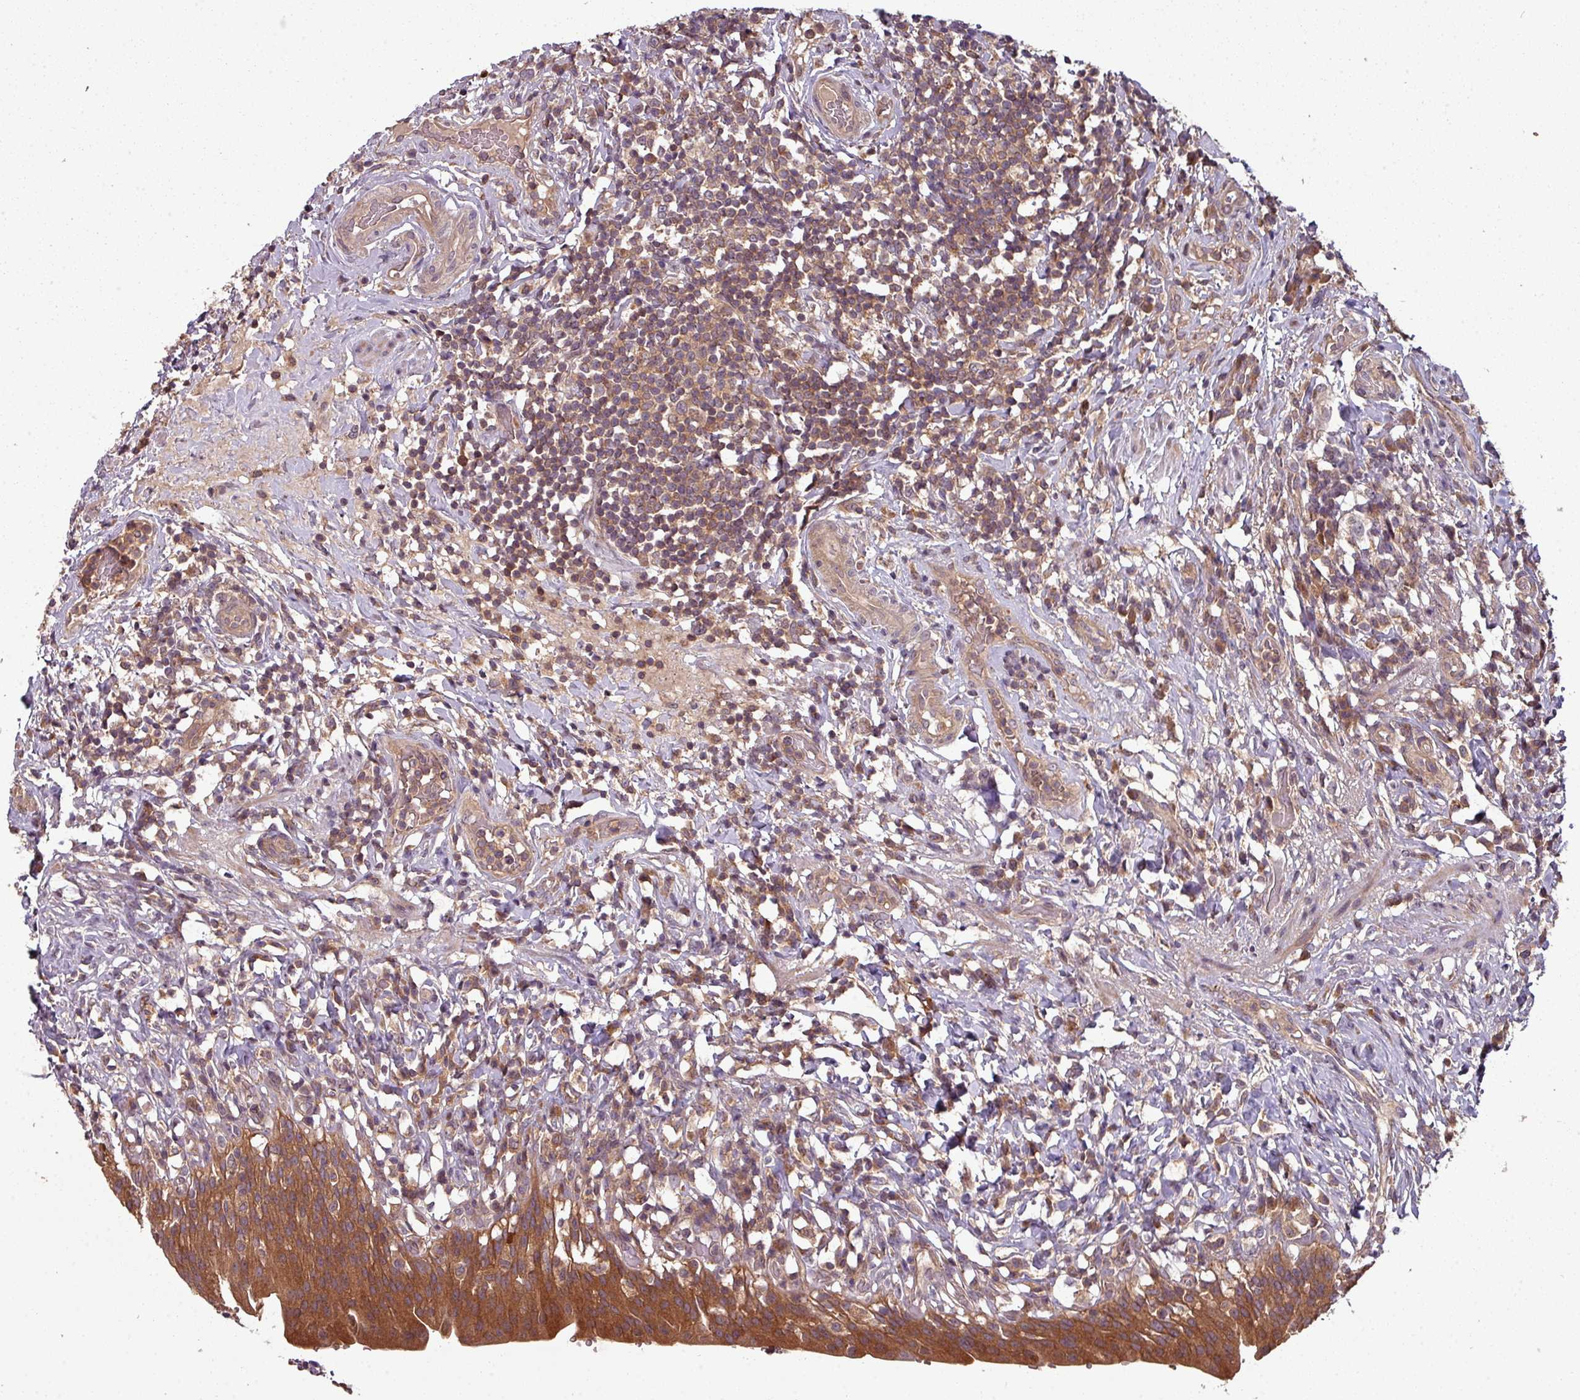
{"staining": {"intensity": "strong", "quantity": ">75%", "location": "cytoplasmic/membranous"}, "tissue": "urinary bladder", "cell_type": "Urothelial cells", "image_type": "normal", "snomed": [{"axis": "morphology", "description": "Normal tissue, NOS"}, {"axis": "morphology", "description": "Inflammation, NOS"}, {"axis": "topography", "description": "Urinary bladder"}], "caption": "IHC micrograph of normal urinary bladder: urinary bladder stained using IHC displays high levels of strong protein expression localized specifically in the cytoplasmic/membranous of urothelial cells, appearing as a cytoplasmic/membranous brown color.", "gene": "GSKIP", "patient": {"sex": "male", "age": 64}}